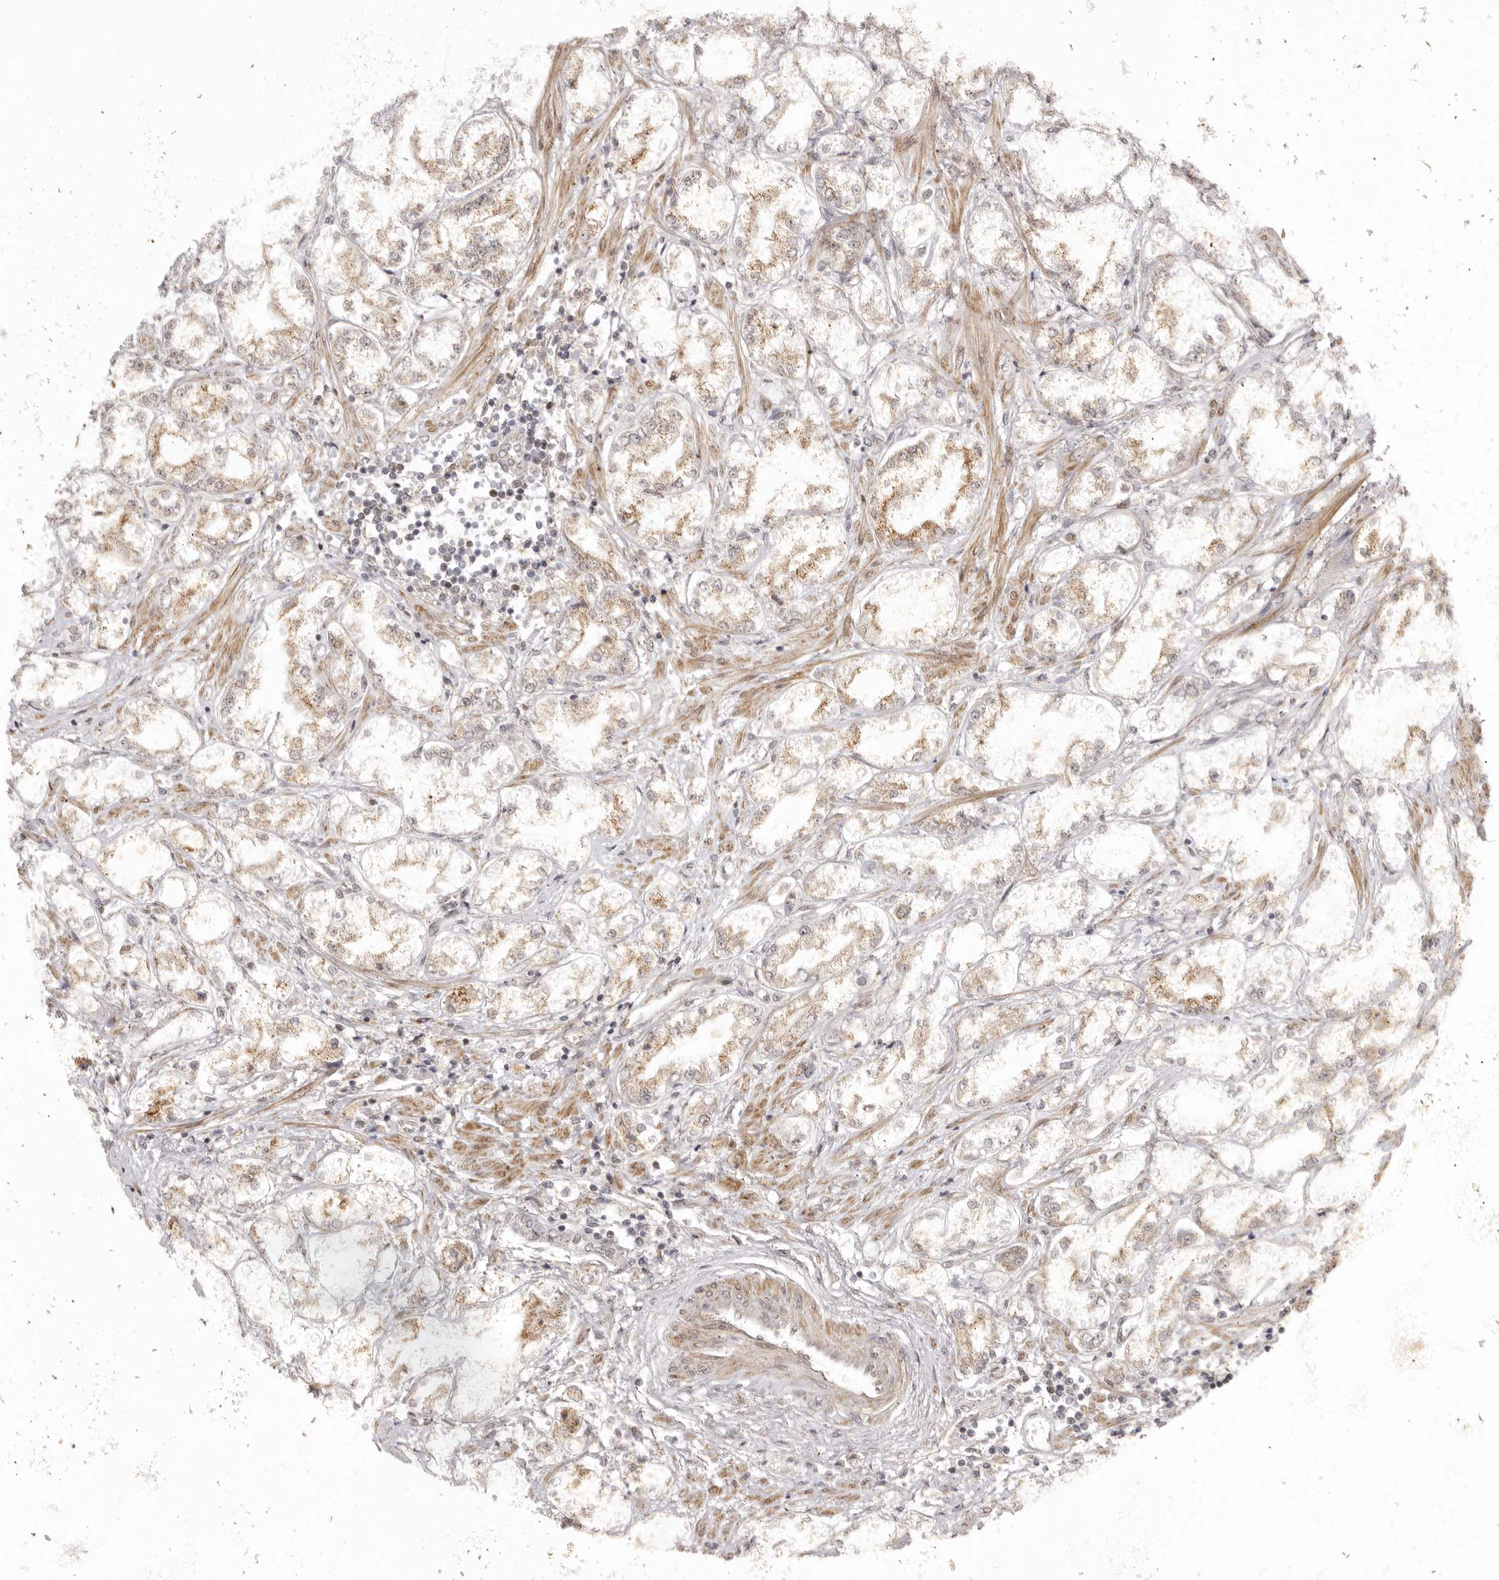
{"staining": {"intensity": "moderate", "quantity": "25%-75%", "location": "cytoplasmic/membranous"}, "tissue": "prostate cancer", "cell_type": "Tumor cells", "image_type": "cancer", "snomed": [{"axis": "morphology", "description": "Adenocarcinoma, Low grade"}, {"axis": "topography", "description": "Prostate"}], "caption": "Protein analysis of prostate cancer (low-grade adenocarcinoma) tissue displays moderate cytoplasmic/membranous expression in about 25%-75% of tumor cells.", "gene": "ZNF326", "patient": {"sex": "male", "age": 62}}